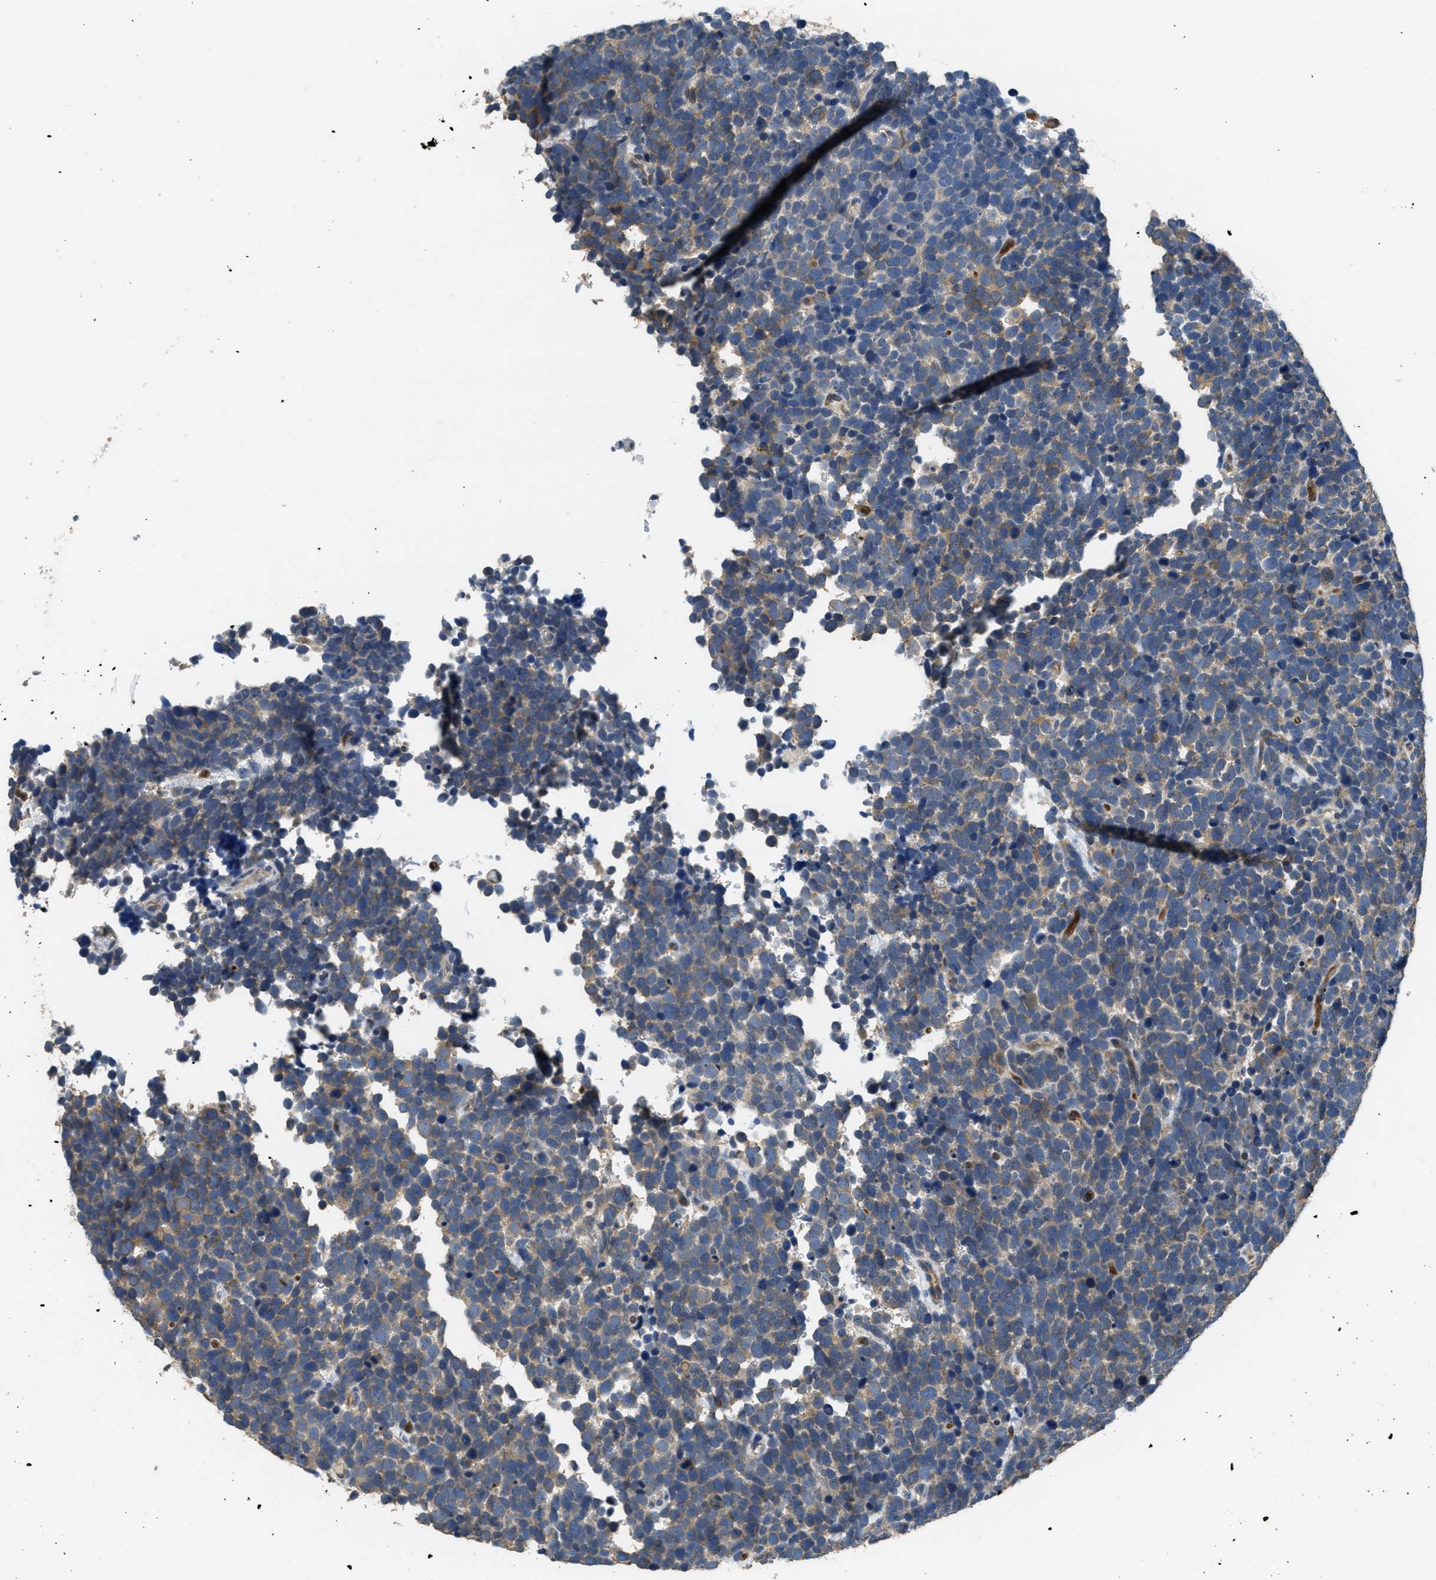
{"staining": {"intensity": "weak", "quantity": "25%-75%", "location": "cytoplasmic/membranous"}, "tissue": "urothelial cancer", "cell_type": "Tumor cells", "image_type": "cancer", "snomed": [{"axis": "morphology", "description": "Urothelial carcinoma, High grade"}, {"axis": "topography", "description": "Urinary bladder"}], "caption": "Immunohistochemistry of urothelial cancer displays low levels of weak cytoplasmic/membranous positivity in approximately 25%-75% of tumor cells.", "gene": "DGKE", "patient": {"sex": "female", "age": 82}}